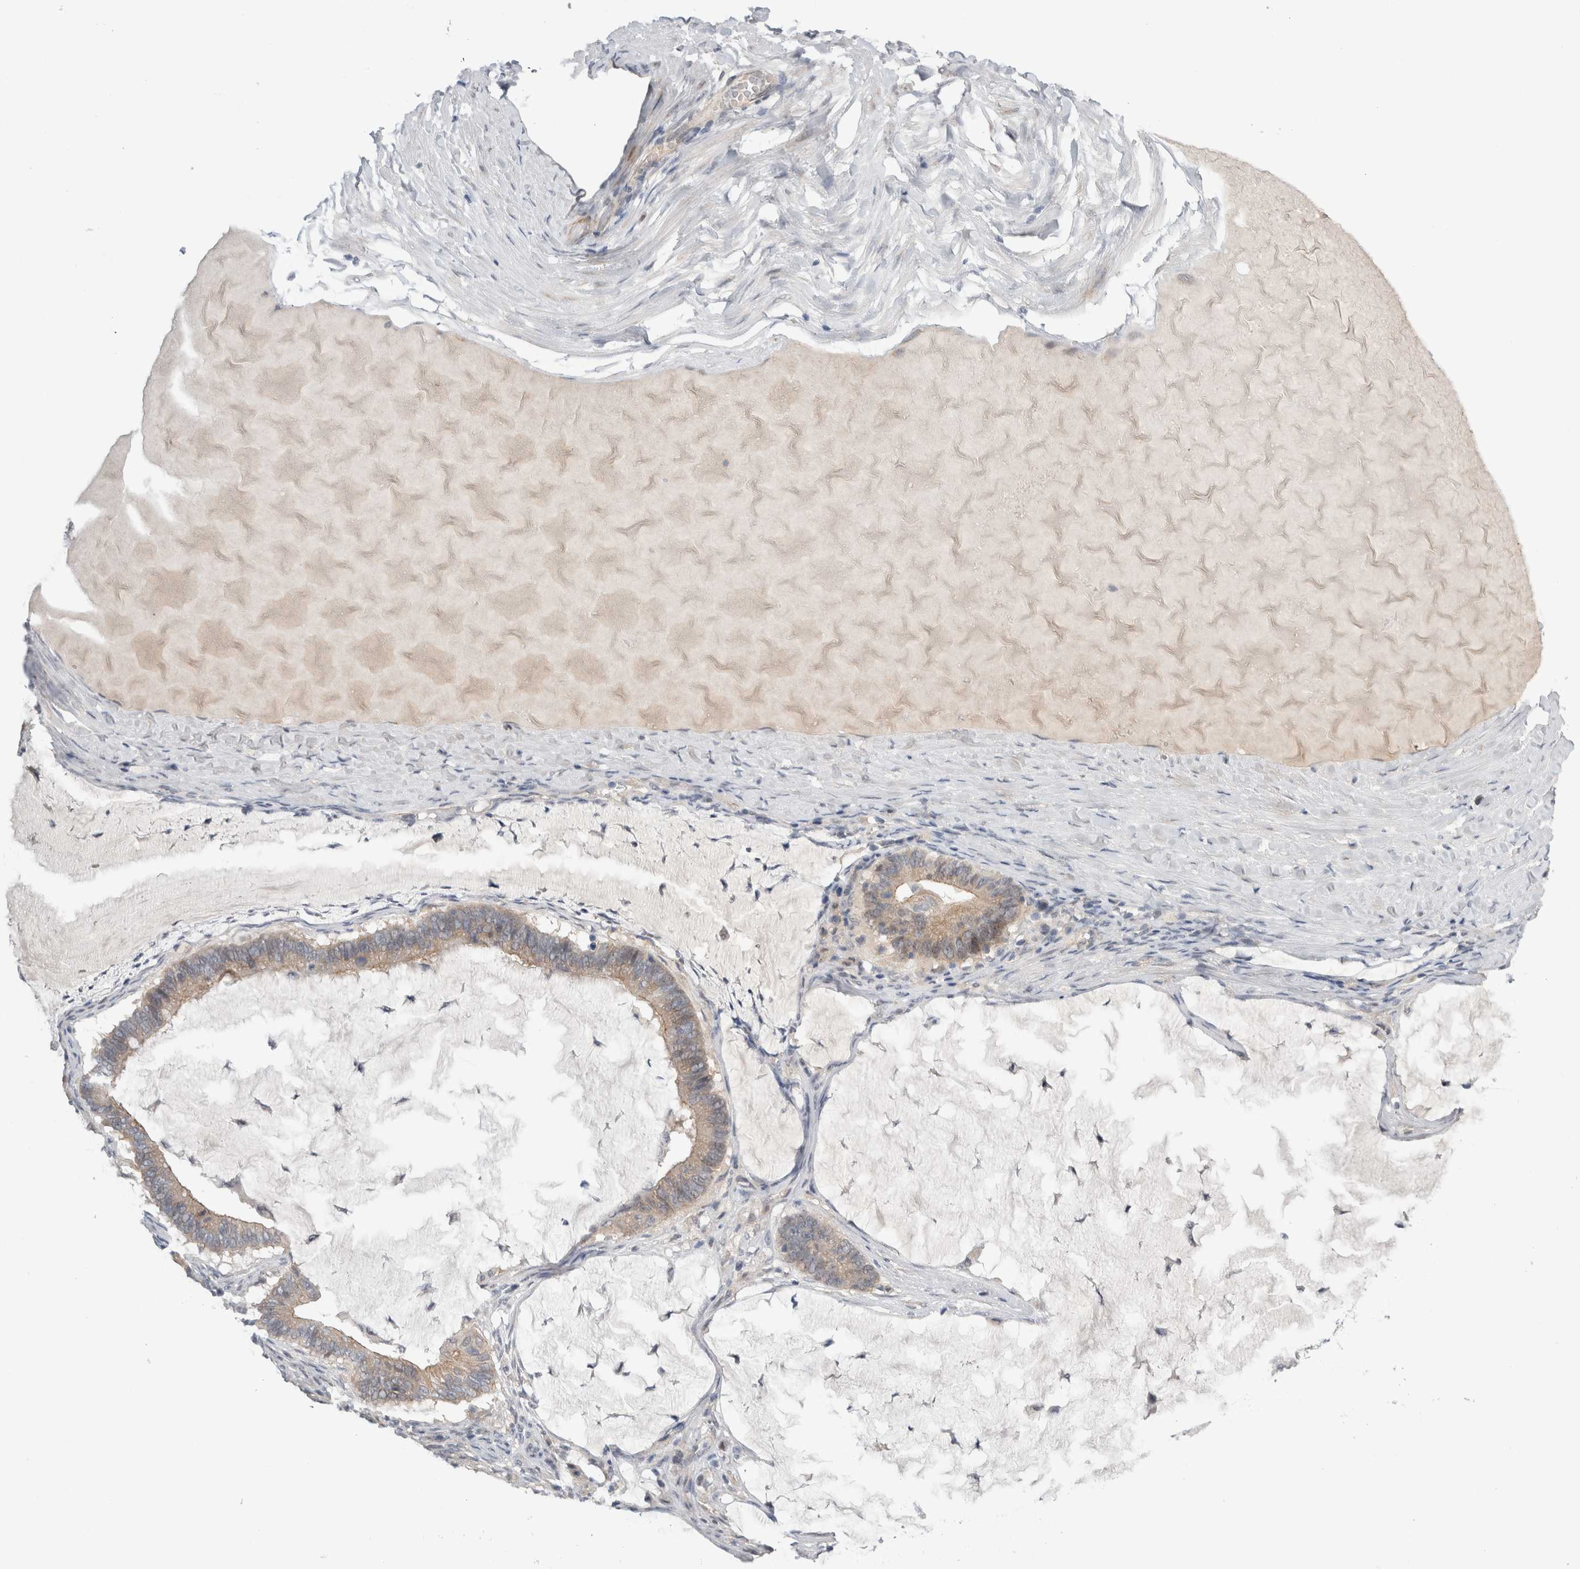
{"staining": {"intensity": "weak", "quantity": "<25%", "location": "cytoplasmic/membranous"}, "tissue": "ovarian cancer", "cell_type": "Tumor cells", "image_type": "cancer", "snomed": [{"axis": "morphology", "description": "Cystadenocarcinoma, mucinous, NOS"}, {"axis": "topography", "description": "Ovary"}], "caption": "Immunohistochemistry micrograph of ovarian mucinous cystadenocarcinoma stained for a protein (brown), which shows no staining in tumor cells.", "gene": "TAFA5", "patient": {"sex": "female", "age": 61}}